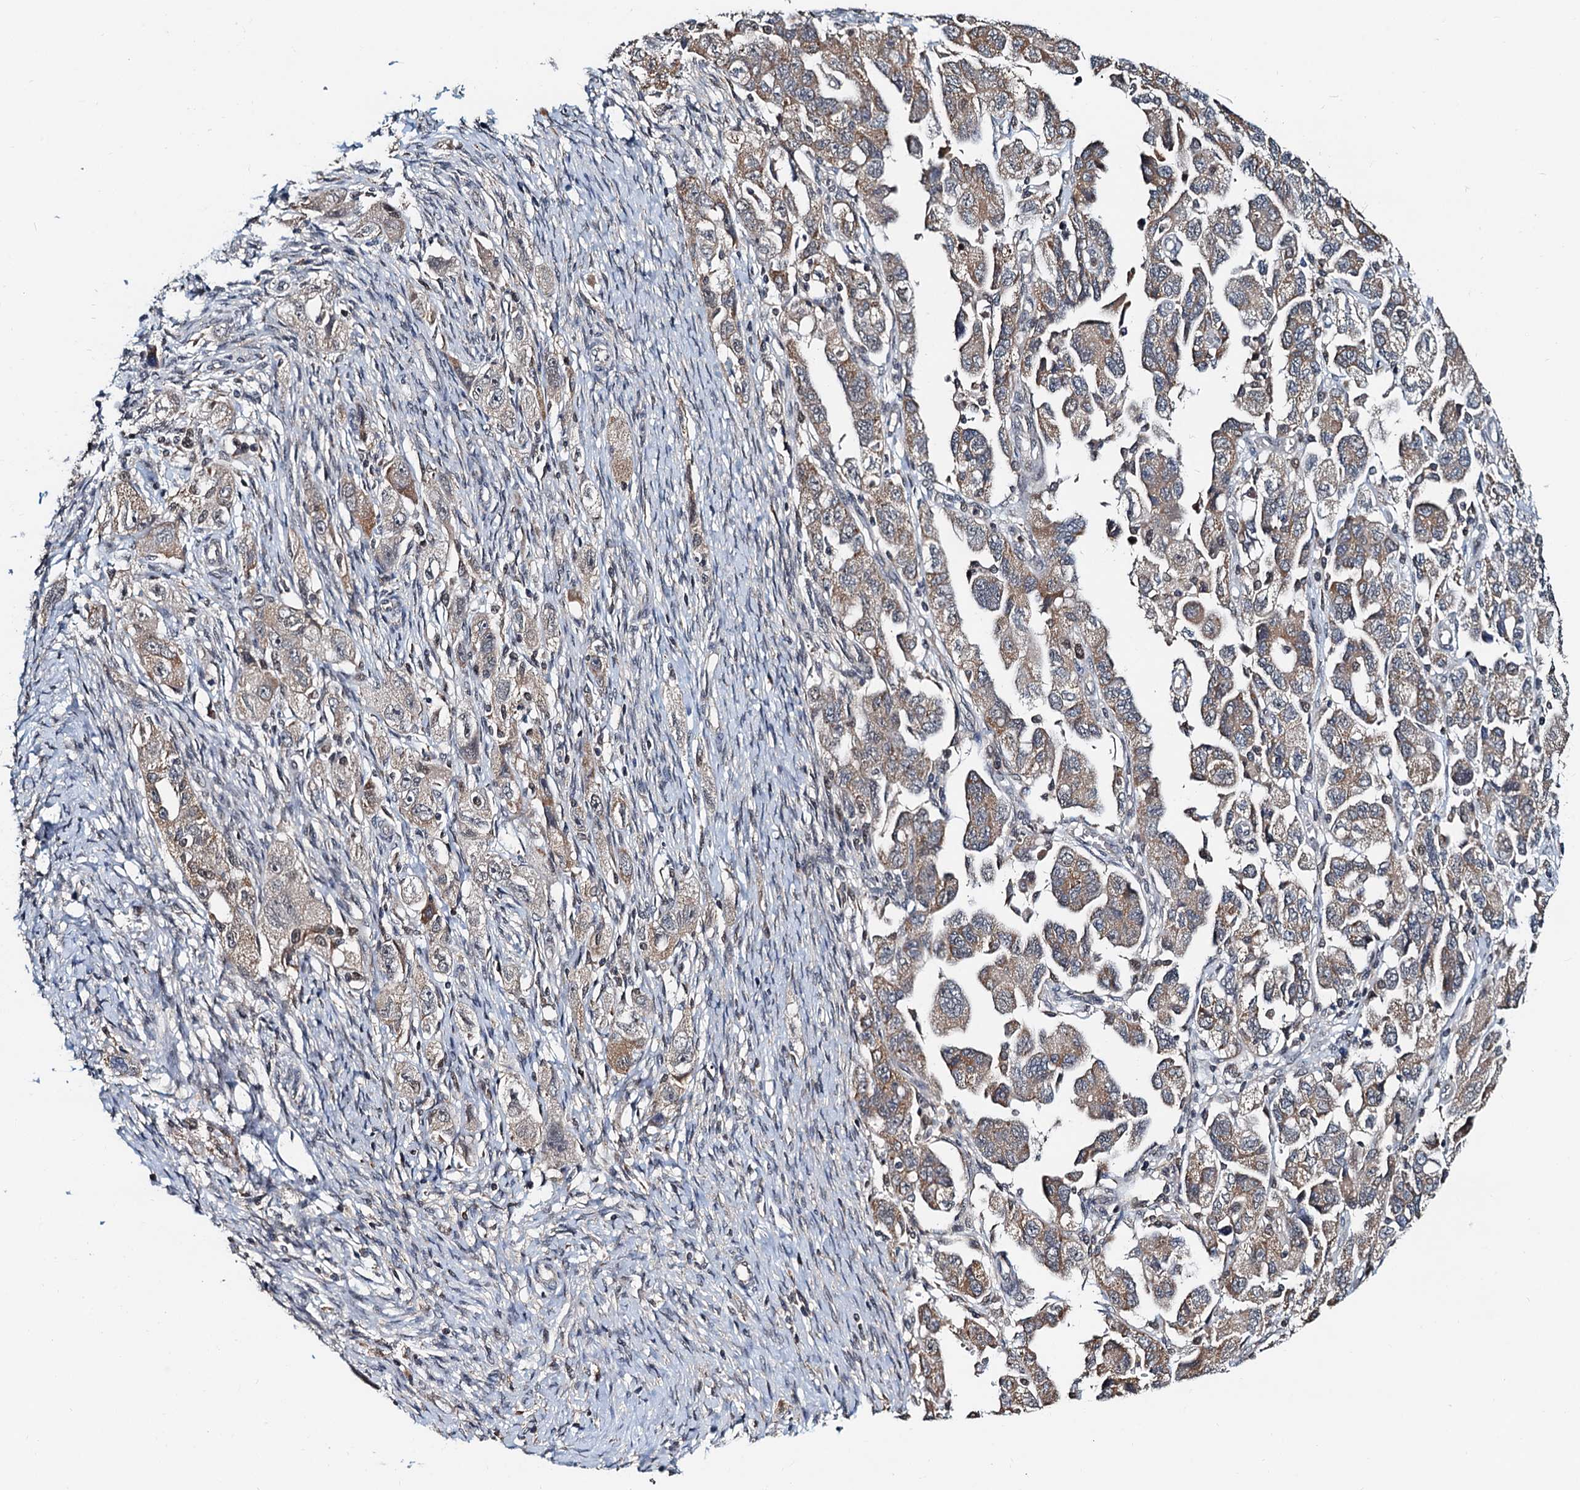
{"staining": {"intensity": "moderate", "quantity": "25%-75%", "location": "cytoplasmic/membranous"}, "tissue": "ovarian cancer", "cell_type": "Tumor cells", "image_type": "cancer", "snomed": [{"axis": "morphology", "description": "Carcinoma, NOS"}, {"axis": "morphology", "description": "Cystadenocarcinoma, serous, NOS"}, {"axis": "topography", "description": "Ovary"}], "caption": "The micrograph reveals a brown stain indicating the presence of a protein in the cytoplasmic/membranous of tumor cells in ovarian cancer (carcinoma). (Brightfield microscopy of DAB IHC at high magnification).", "gene": "MCMBP", "patient": {"sex": "female", "age": 69}}